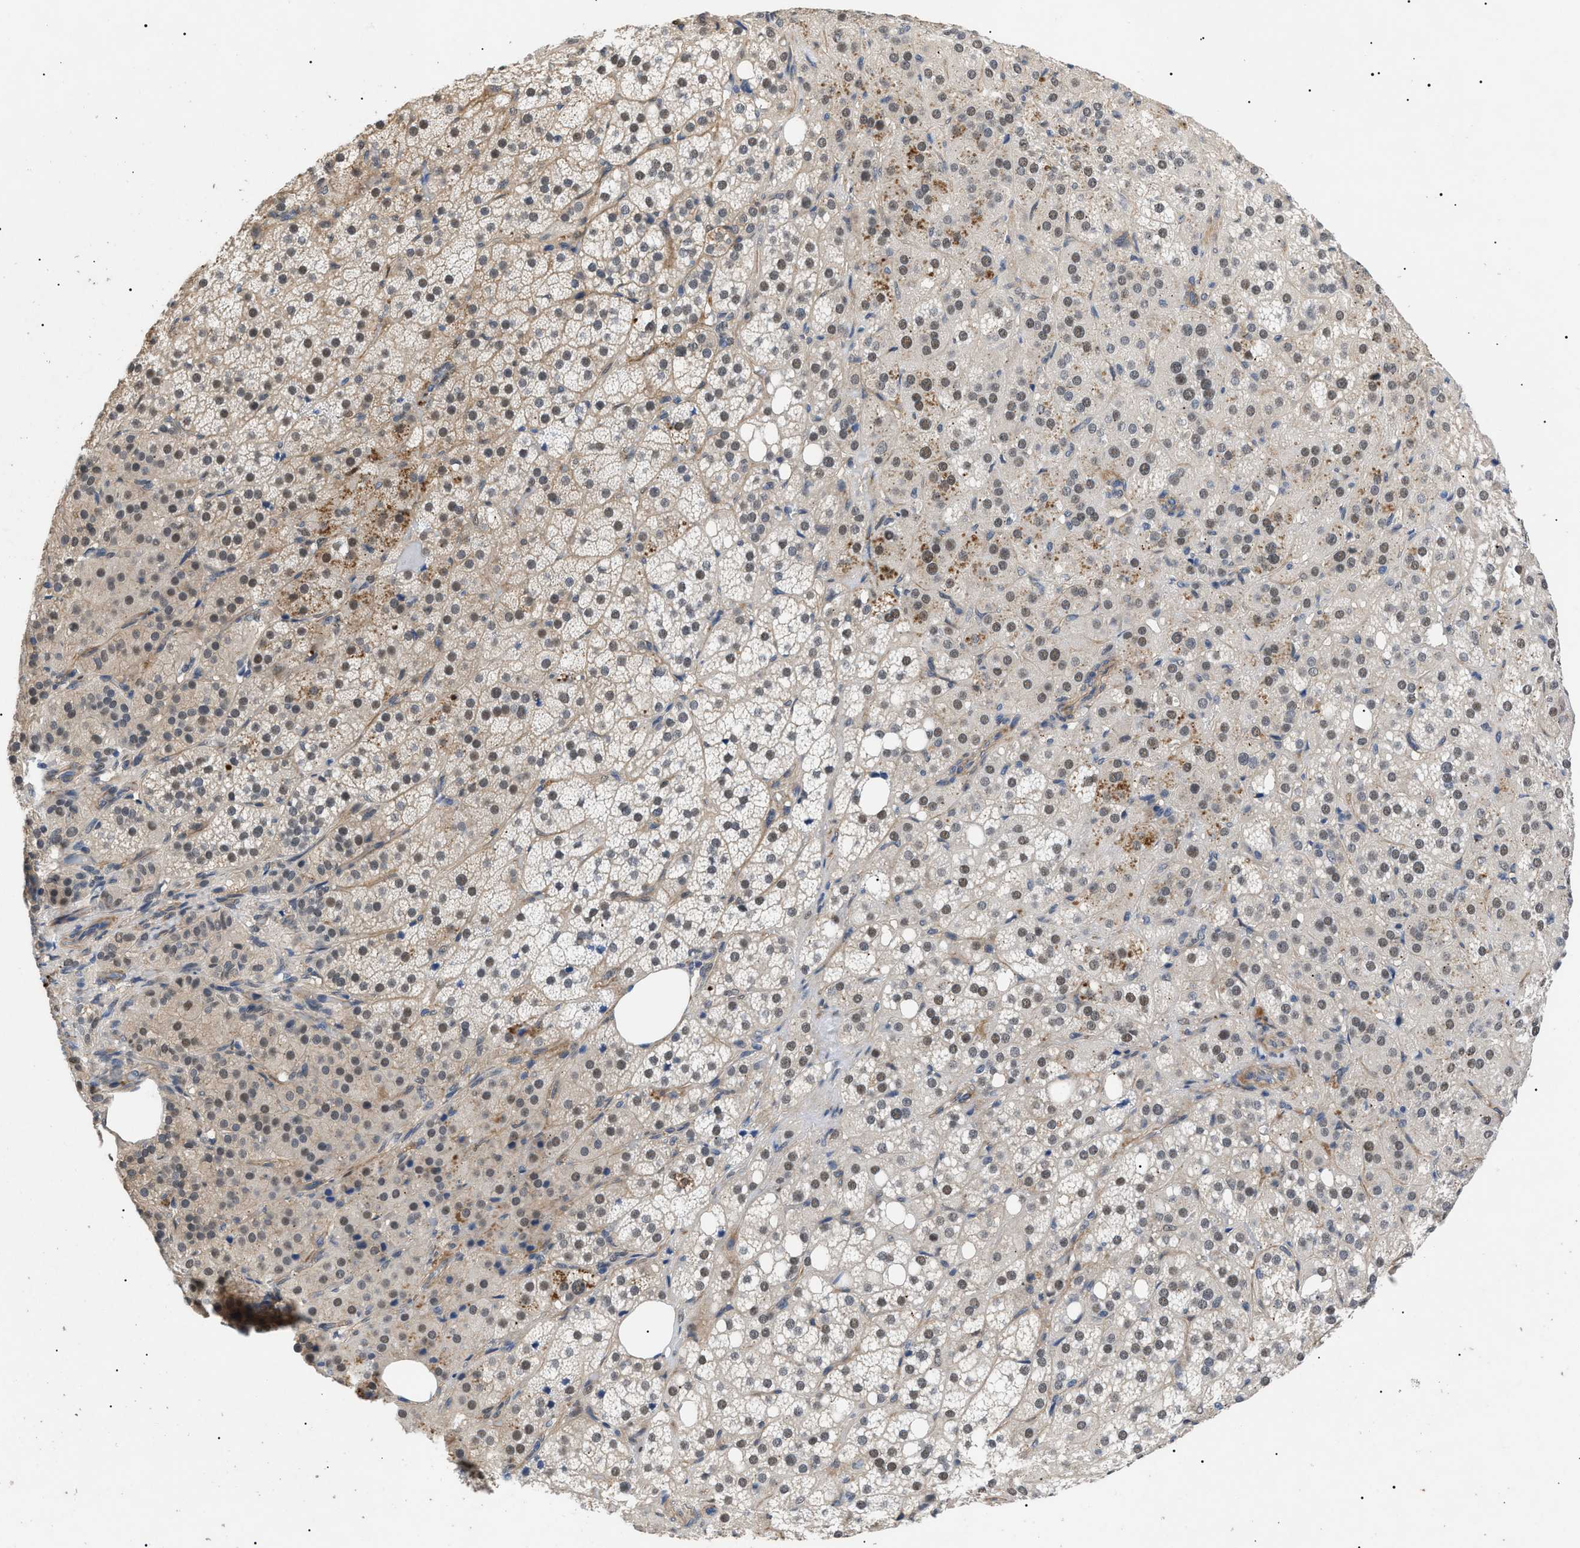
{"staining": {"intensity": "weak", "quantity": ">75%", "location": "cytoplasmic/membranous,nuclear"}, "tissue": "adrenal gland", "cell_type": "Glandular cells", "image_type": "normal", "snomed": [{"axis": "morphology", "description": "Normal tissue, NOS"}, {"axis": "topography", "description": "Adrenal gland"}], "caption": "Immunohistochemical staining of benign adrenal gland displays weak cytoplasmic/membranous,nuclear protein expression in about >75% of glandular cells.", "gene": "CRCP", "patient": {"sex": "female", "age": 59}}